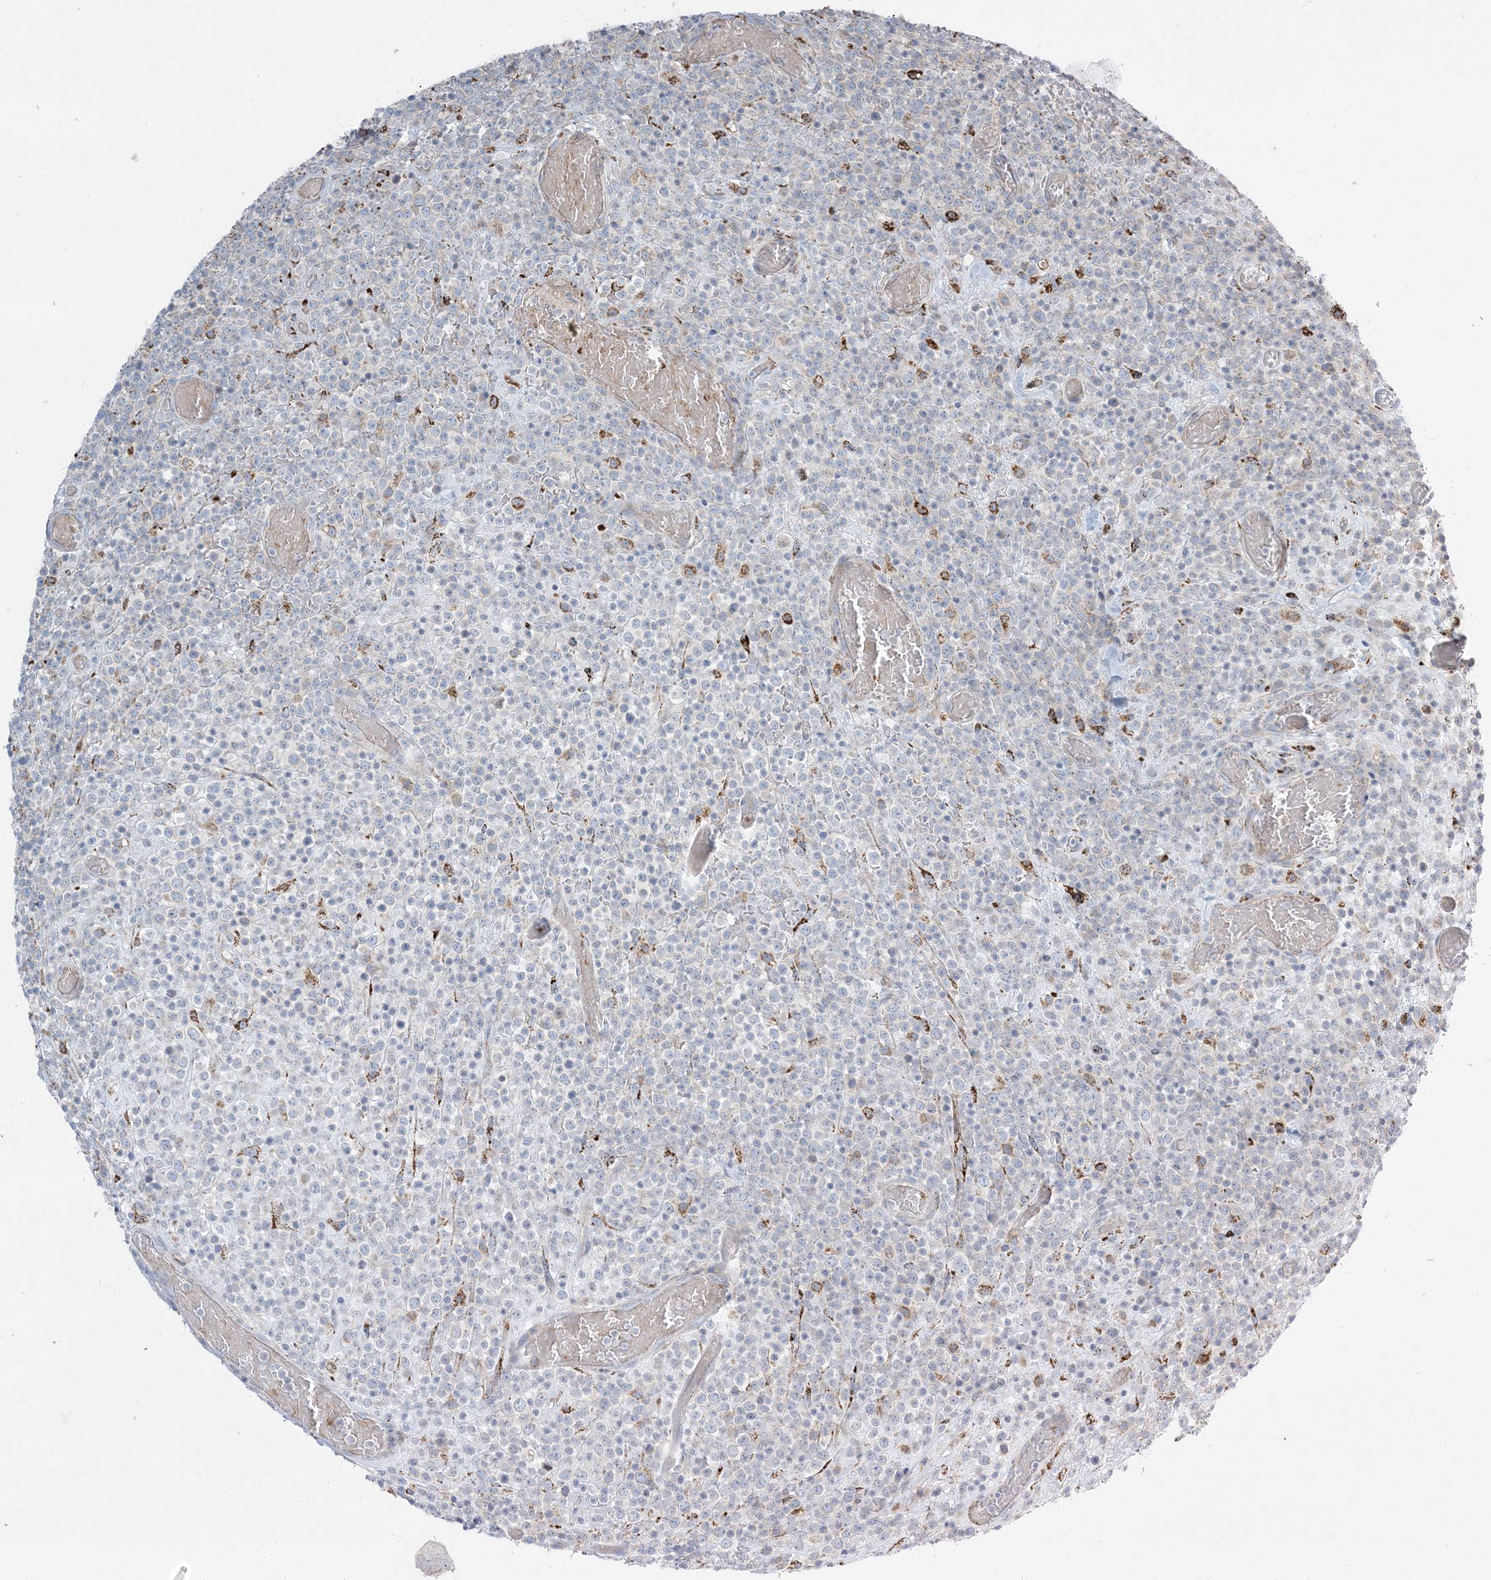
{"staining": {"intensity": "negative", "quantity": "none", "location": "none"}, "tissue": "lymphoma", "cell_type": "Tumor cells", "image_type": "cancer", "snomed": [{"axis": "morphology", "description": "Malignant lymphoma, non-Hodgkin's type, High grade"}, {"axis": "topography", "description": "Colon"}], "caption": "Immunohistochemistry photomicrograph of neoplastic tissue: lymphoma stained with DAB (3,3'-diaminobenzidine) shows no significant protein staining in tumor cells. (DAB IHC visualized using brightfield microscopy, high magnification).", "gene": "LTN1", "patient": {"sex": "female", "age": 53}}